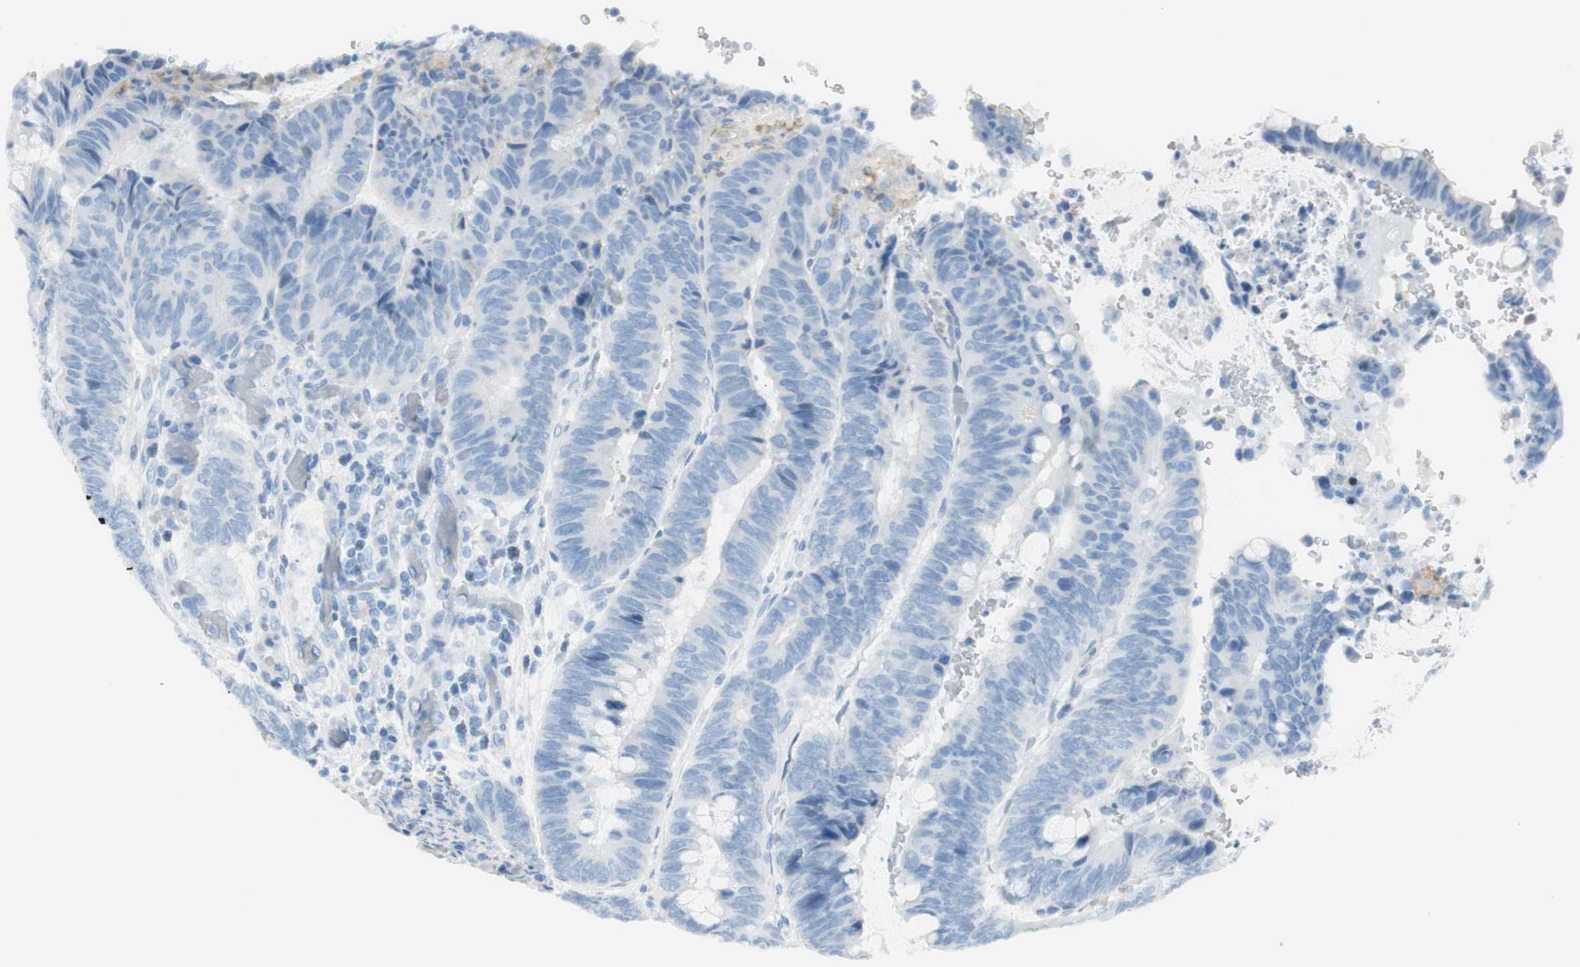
{"staining": {"intensity": "negative", "quantity": "none", "location": "none"}, "tissue": "colorectal cancer", "cell_type": "Tumor cells", "image_type": "cancer", "snomed": [{"axis": "morphology", "description": "Normal tissue, NOS"}, {"axis": "morphology", "description": "Adenocarcinoma, NOS"}, {"axis": "topography", "description": "Rectum"}, {"axis": "topography", "description": "Peripheral nerve tissue"}], "caption": "Adenocarcinoma (colorectal) was stained to show a protein in brown. There is no significant expression in tumor cells.", "gene": "TMEM260", "patient": {"sex": "male", "age": 92}}